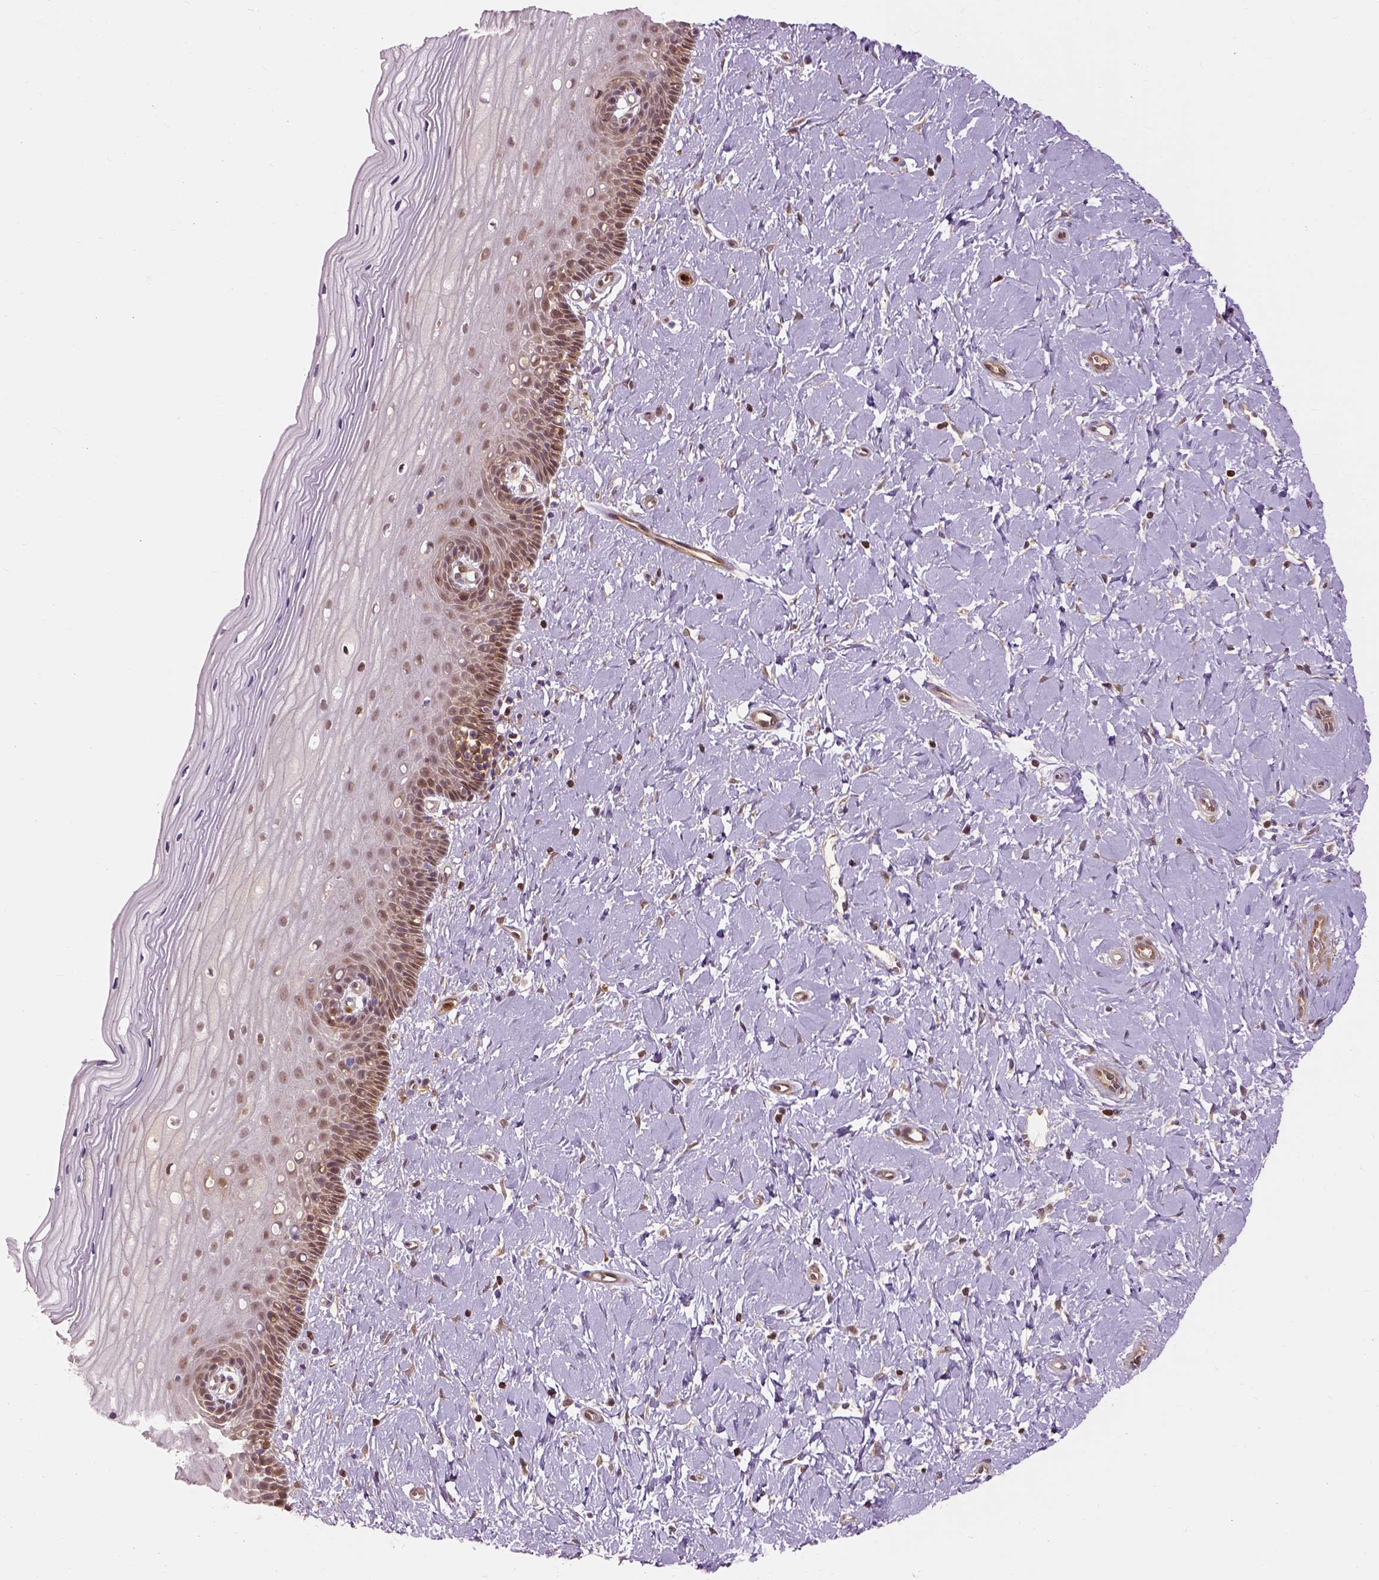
{"staining": {"intensity": "moderate", "quantity": ">75%", "location": "cytoplasmic/membranous"}, "tissue": "cervix", "cell_type": "Glandular cells", "image_type": "normal", "snomed": [{"axis": "morphology", "description": "Normal tissue, NOS"}, {"axis": "topography", "description": "Cervix"}], "caption": "Cervix stained with immunohistochemistry displays moderate cytoplasmic/membranous staining in about >75% of glandular cells. Nuclei are stained in blue.", "gene": "GPI", "patient": {"sex": "female", "age": 37}}